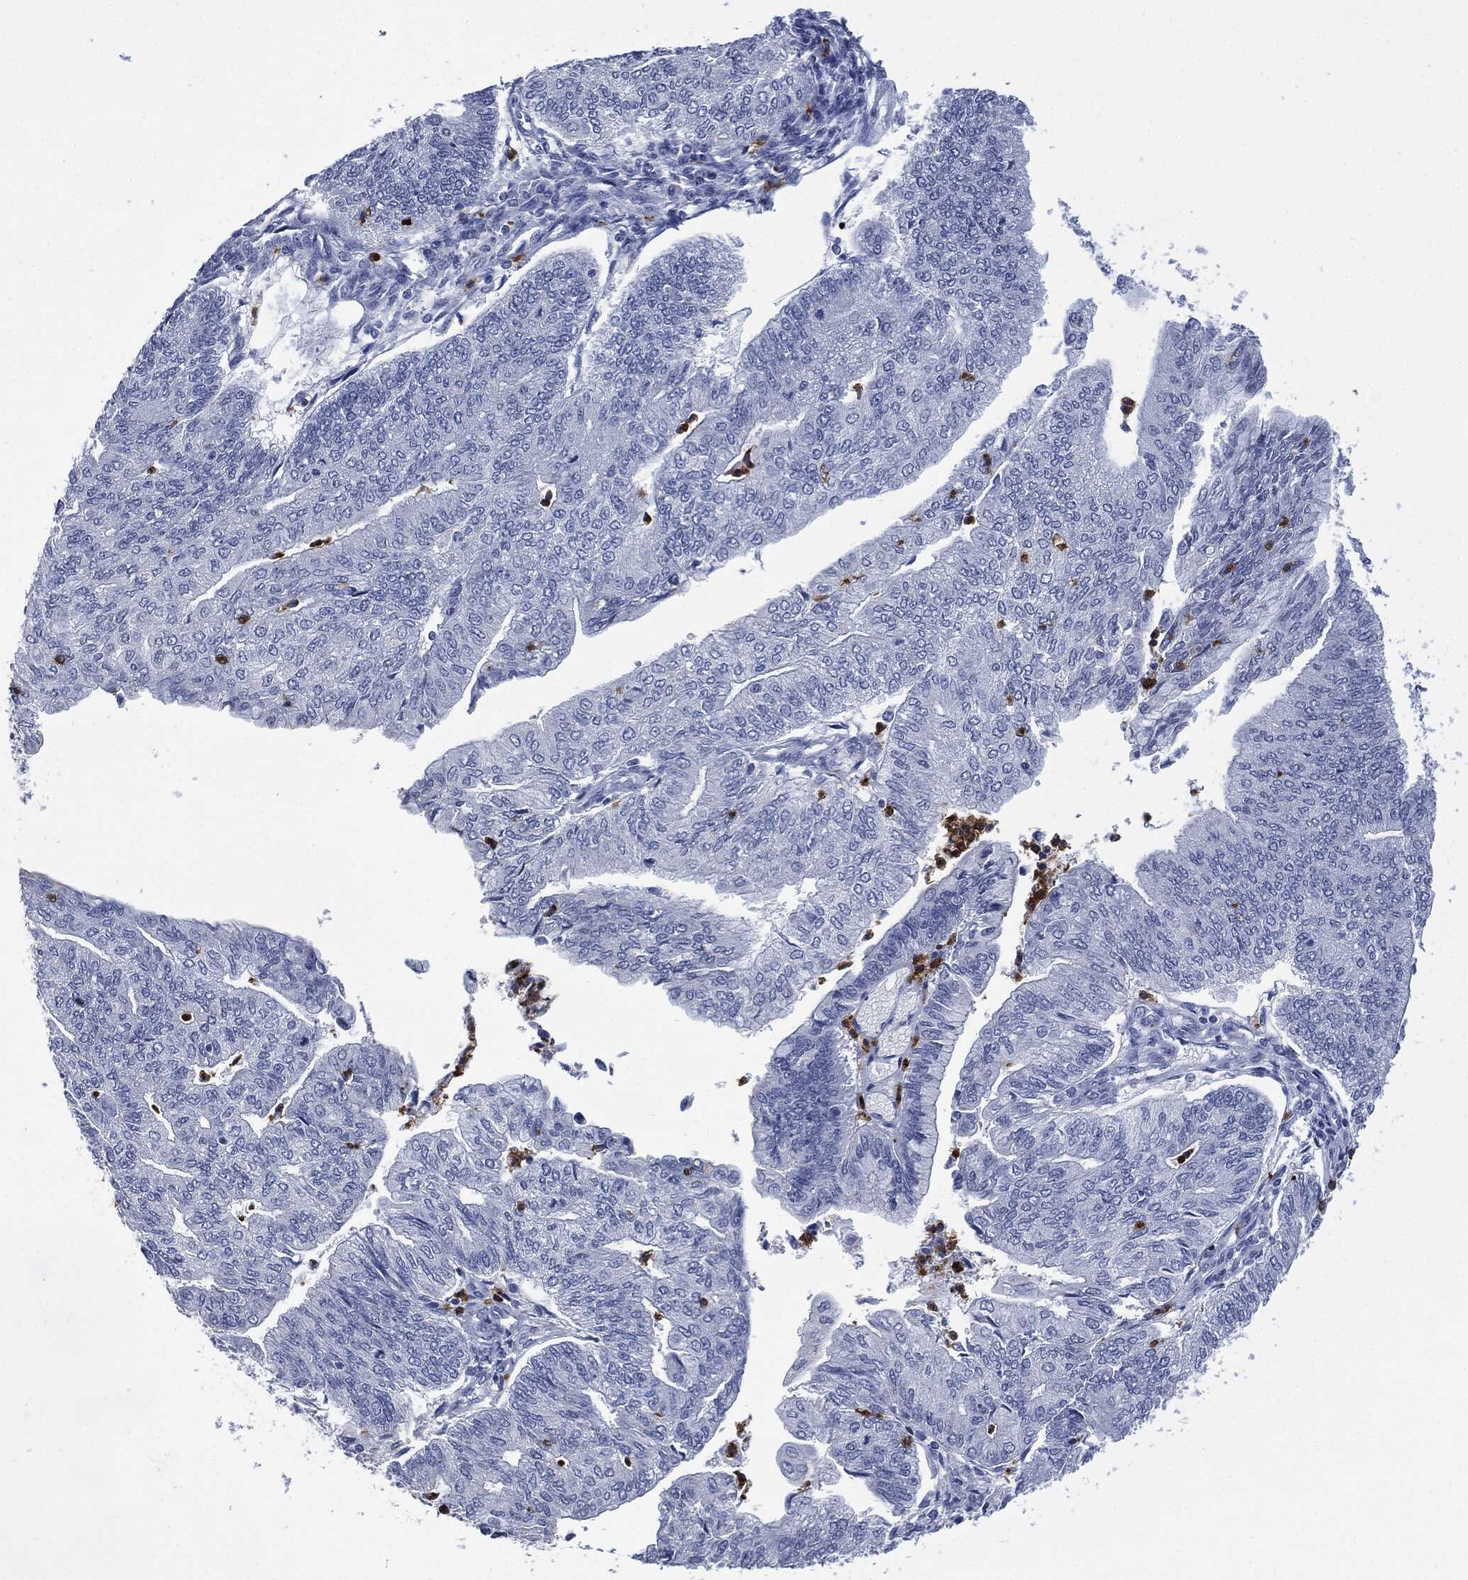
{"staining": {"intensity": "negative", "quantity": "none", "location": "none"}, "tissue": "endometrial cancer", "cell_type": "Tumor cells", "image_type": "cancer", "snomed": [{"axis": "morphology", "description": "Adenocarcinoma, NOS"}, {"axis": "topography", "description": "Endometrium"}], "caption": "Endometrial cancer (adenocarcinoma) stained for a protein using immunohistochemistry displays no staining tumor cells.", "gene": "CEACAM8", "patient": {"sex": "female", "age": 59}}